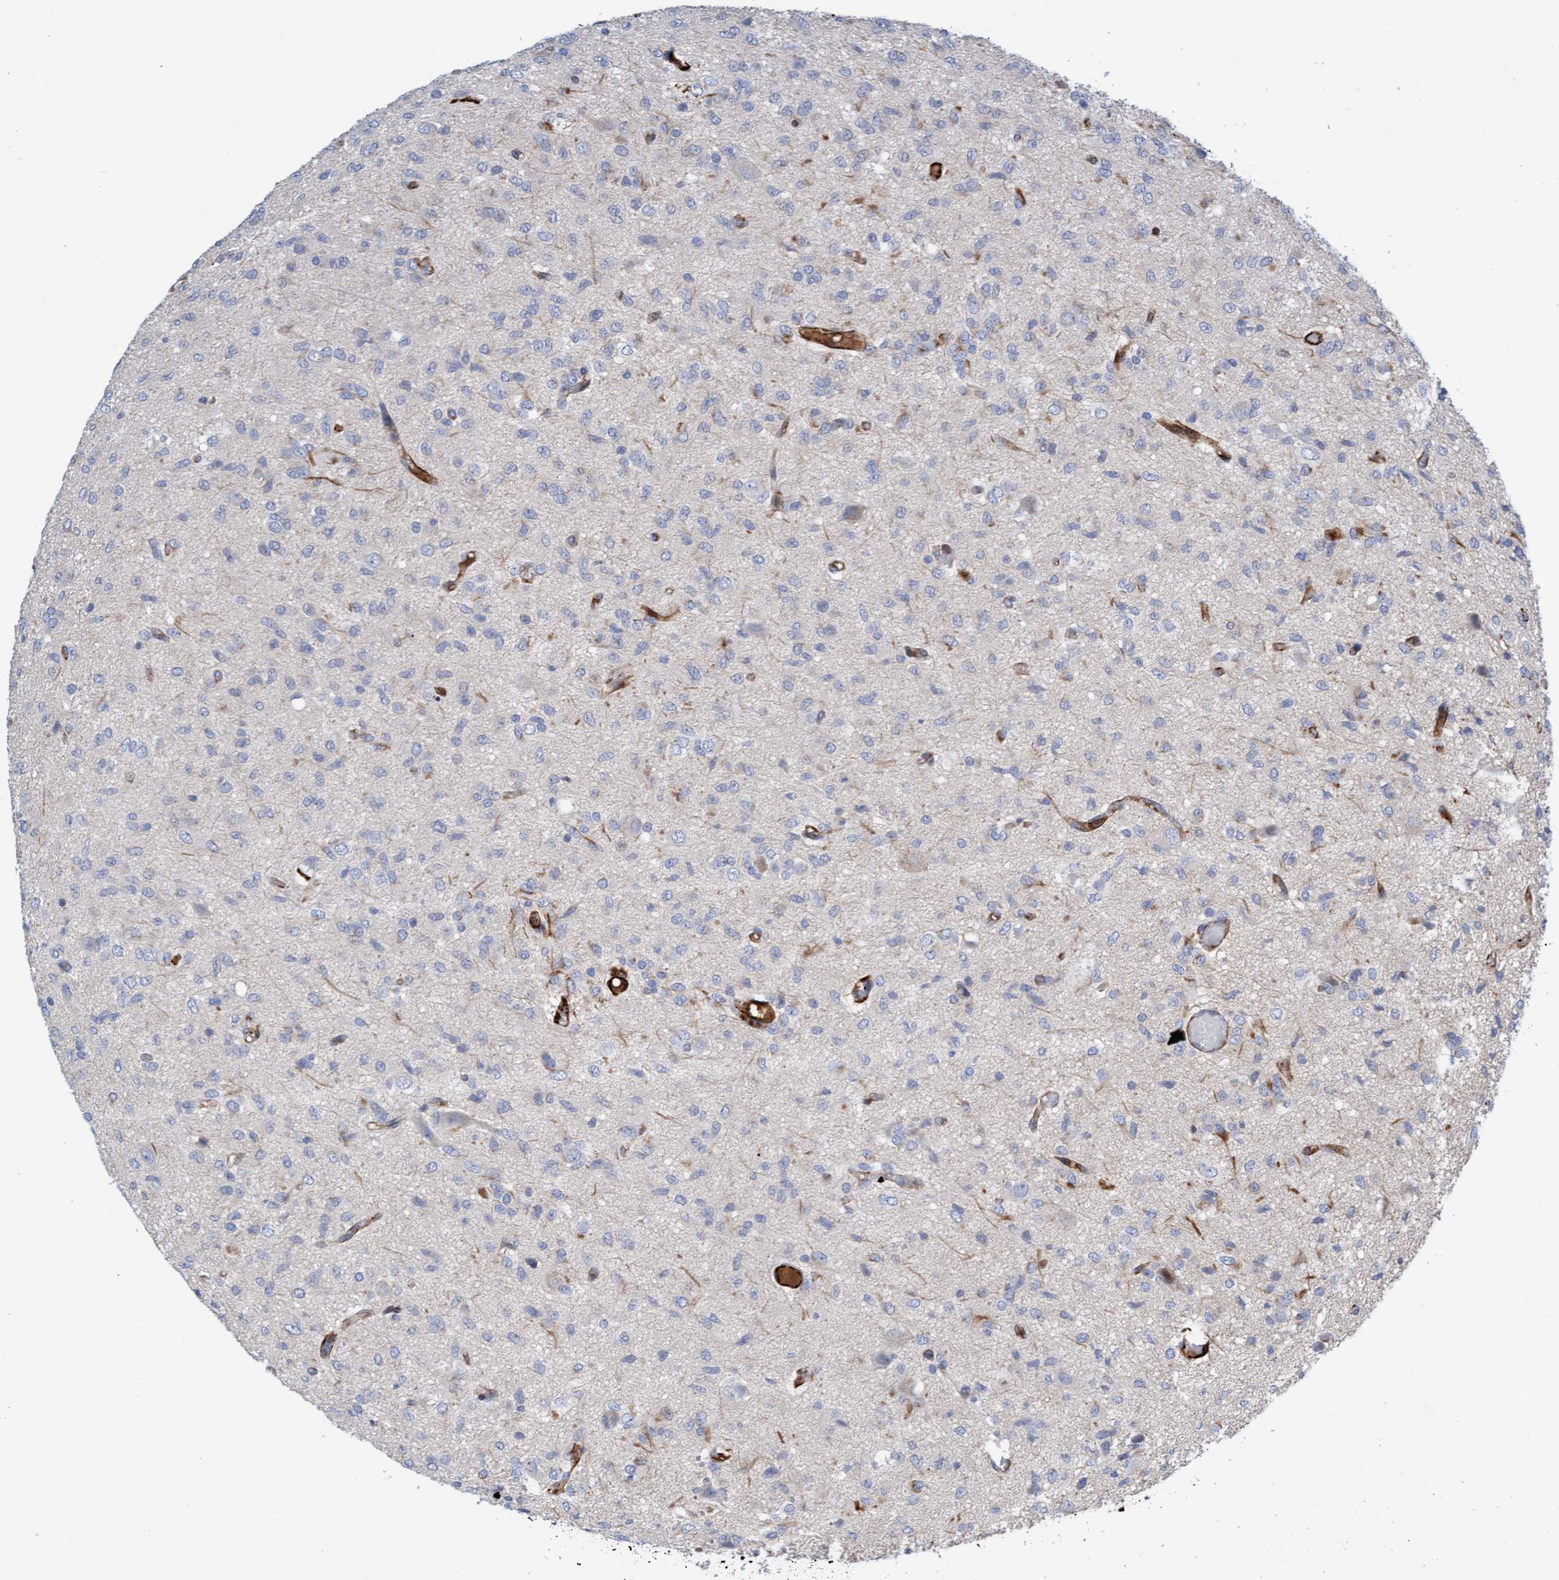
{"staining": {"intensity": "negative", "quantity": "none", "location": "none"}, "tissue": "glioma", "cell_type": "Tumor cells", "image_type": "cancer", "snomed": [{"axis": "morphology", "description": "Glioma, malignant, High grade"}, {"axis": "topography", "description": "Brain"}], "caption": "Immunohistochemistry (IHC) histopathology image of neoplastic tissue: human glioma stained with DAB (3,3'-diaminobenzidine) shows no significant protein staining in tumor cells.", "gene": "POLG2", "patient": {"sex": "female", "age": 59}}